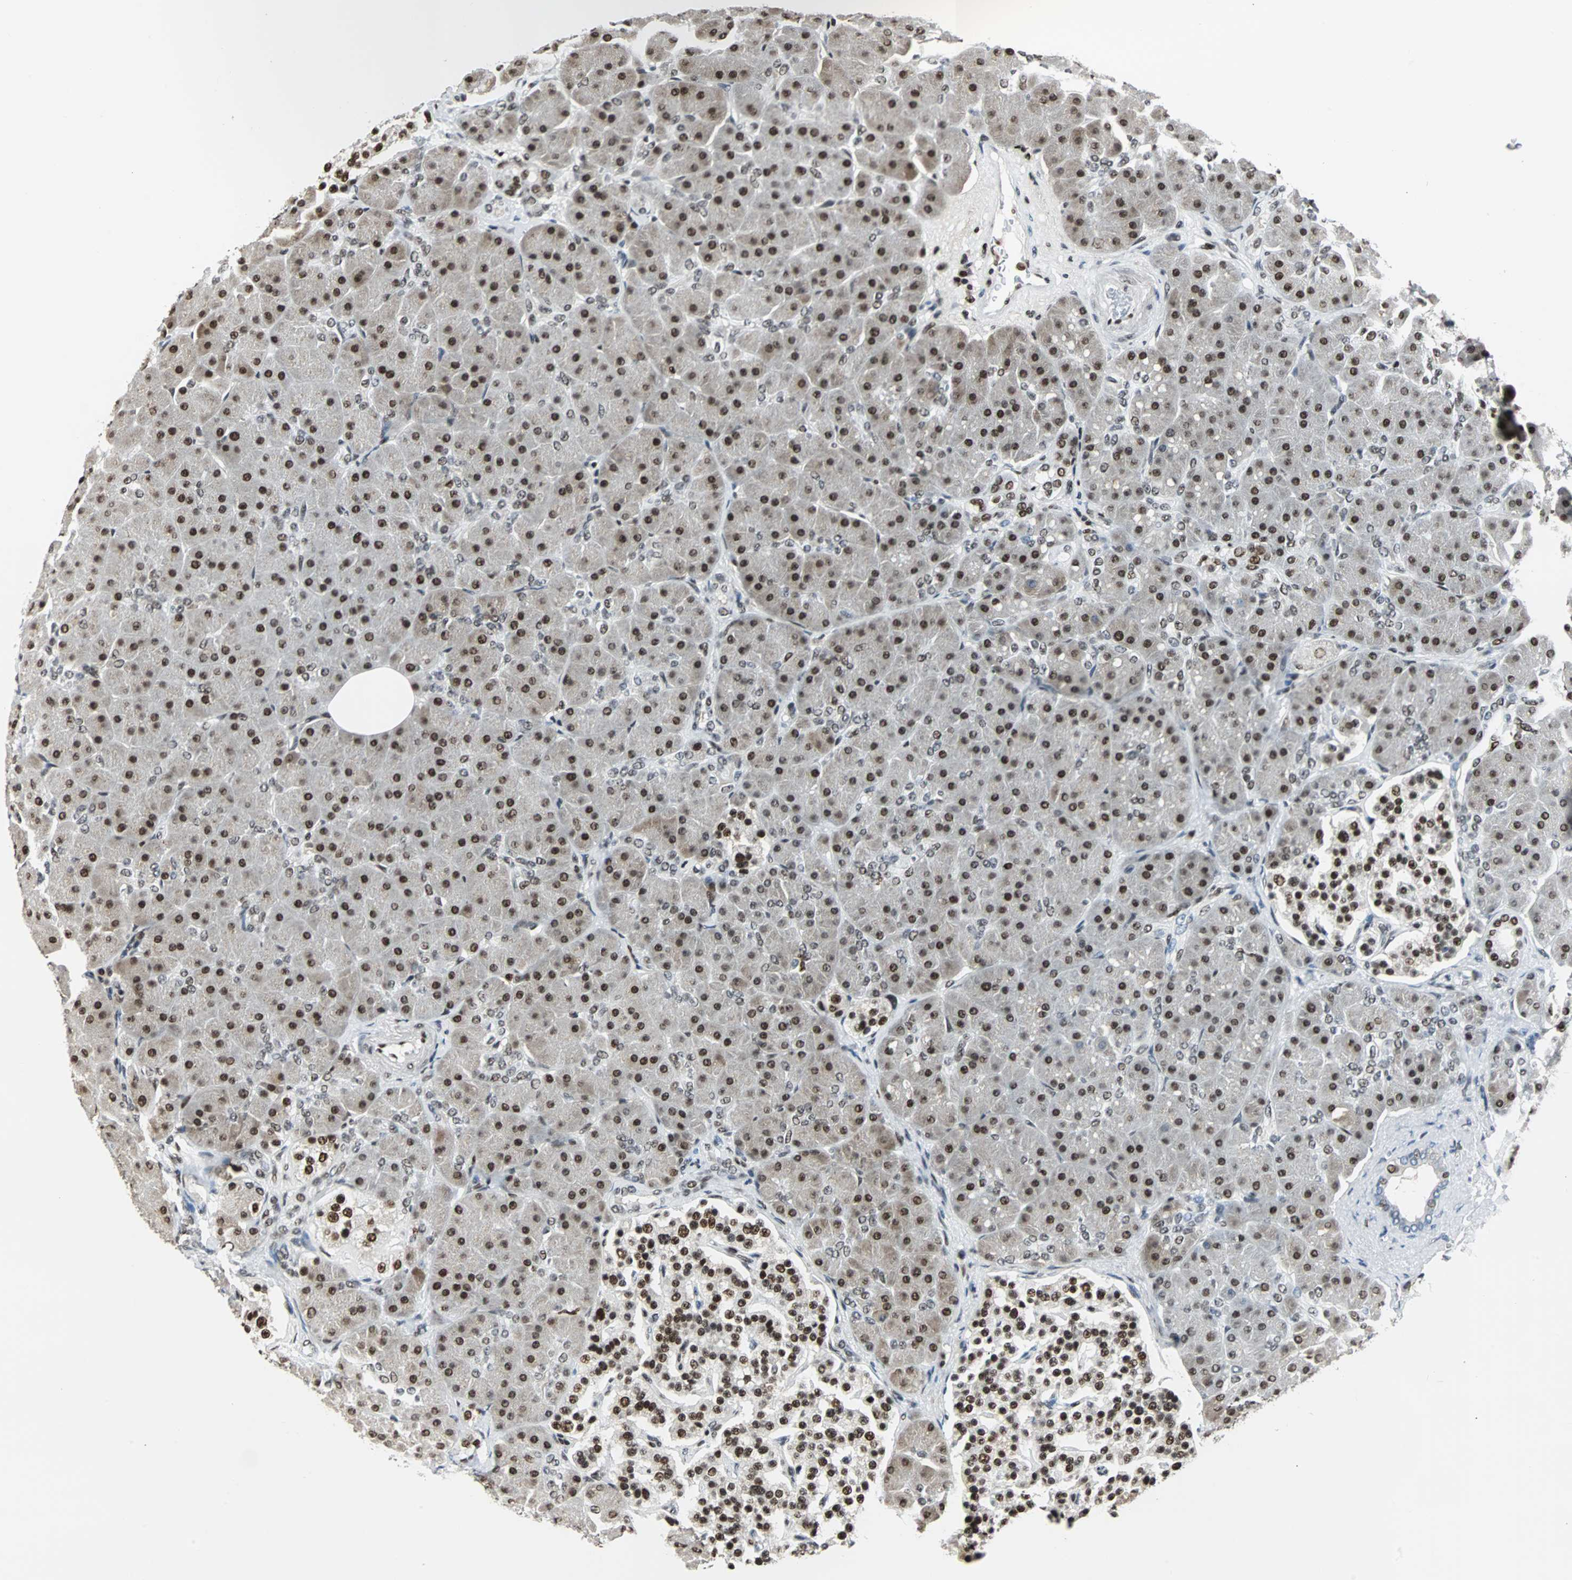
{"staining": {"intensity": "strong", "quantity": ">75%", "location": "cytoplasmic/membranous,nuclear"}, "tissue": "pancreas", "cell_type": "Exocrine glandular cells", "image_type": "normal", "snomed": [{"axis": "morphology", "description": "Normal tissue, NOS"}, {"axis": "topography", "description": "Pancreas"}], "caption": "DAB (3,3'-diaminobenzidine) immunohistochemical staining of normal human pancreas shows strong cytoplasmic/membranous,nuclear protein expression in approximately >75% of exocrine glandular cells.", "gene": "XRCC4", "patient": {"sex": "male", "age": 66}}